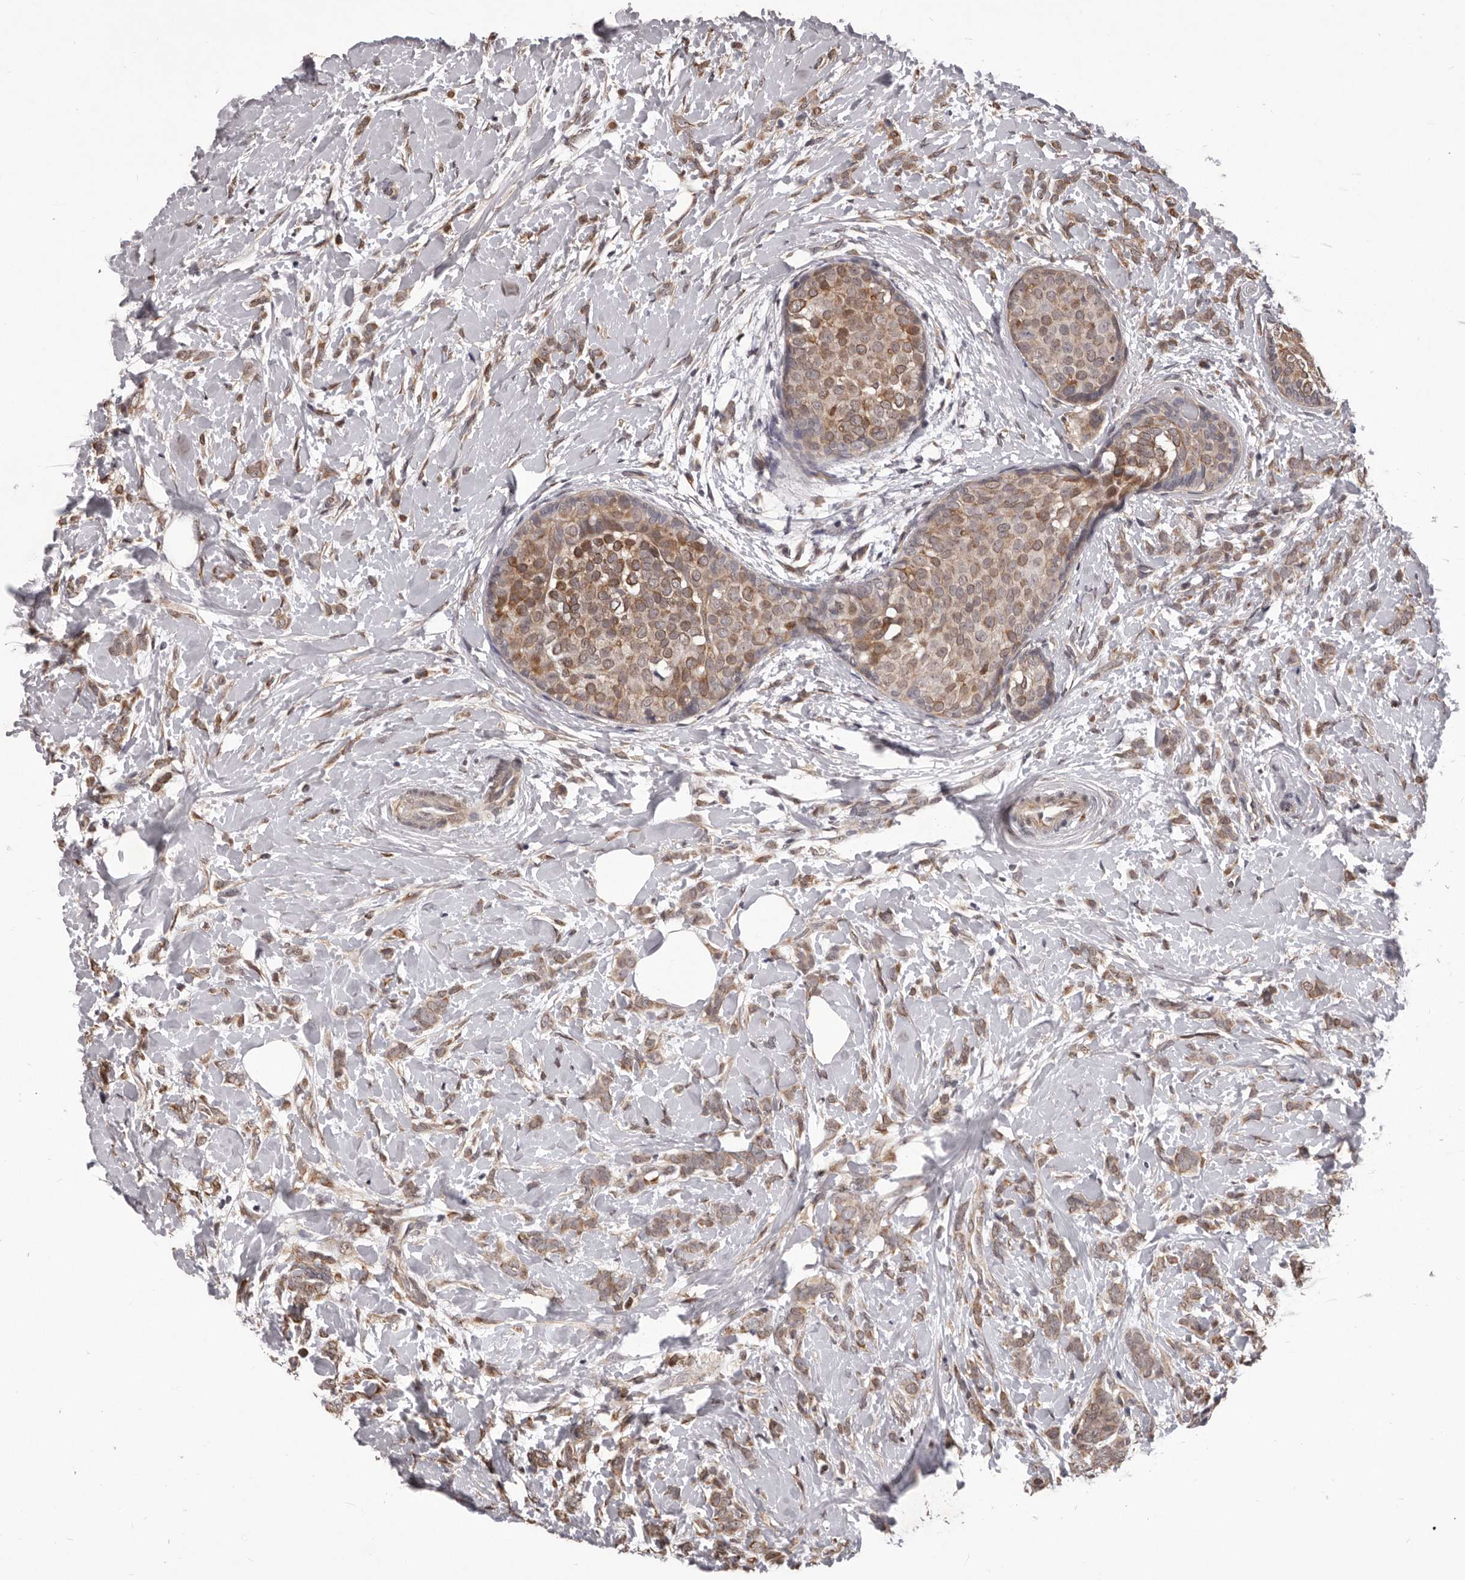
{"staining": {"intensity": "moderate", "quantity": ">75%", "location": "cytoplasmic/membranous"}, "tissue": "breast cancer", "cell_type": "Tumor cells", "image_type": "cancer", "snomed": [{"axis": "morphology", "description": "Lobular carcinoma, in situ"}, {"axis": "morphology", "description": "Lobular carcinoma"}, {"axis": "topography", "description": "Breast"}], "caption": "Immunohistochemical staining of human breast cancer (lobular carcinoma) demonstrates medium levels of moderate cytoplasmic/membranous protein positivity in approximately >75% of tumor cells. (Brightfield microscopy of DAB IHC at high magnification).", "gene": "CELF3", "patient": {"sex": "female", "age": 41}}